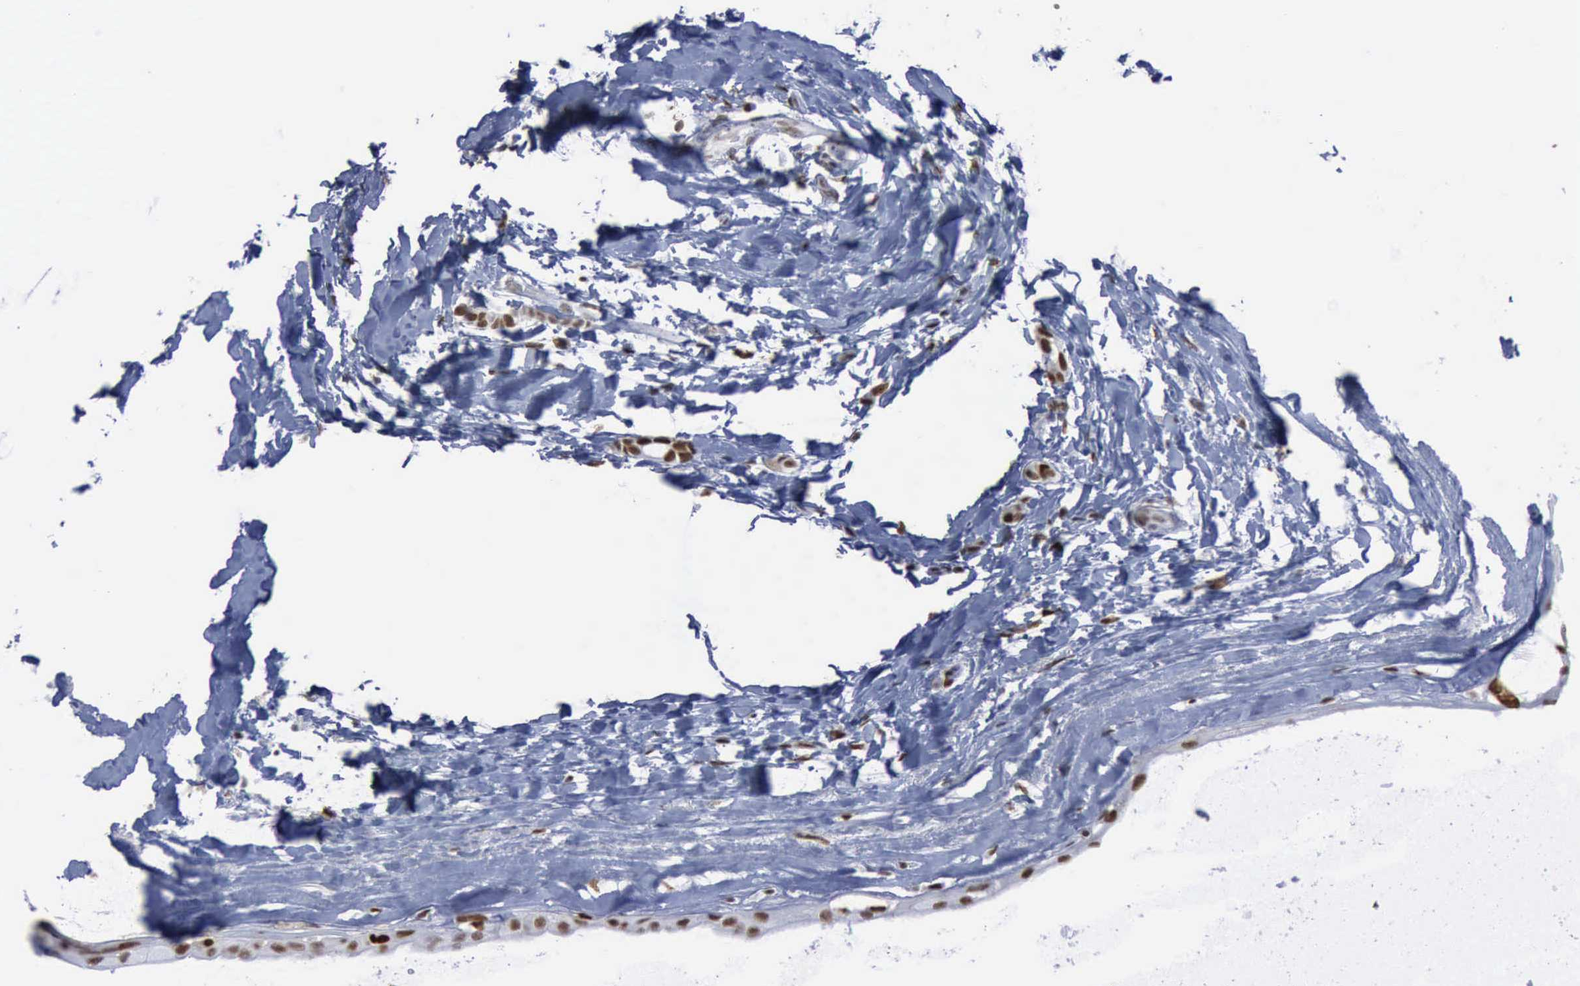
{"staining": {"intensity": "strong", "quantity": ">75%", "location": "nuclear"}, "tissue": "breast cancer", "cell_type": "Tumor cells", "image_type": "cancer", "snomed": [{"axis": "morphology", "description": "Duct carcinoma"}, {"axis": "topography", "description": "Breast"}], "caption": "Immunohistochemical staining of breast invasive ductal carcinoma demonstrates strong nuclear protein expression in approximately >75% of tumor cells.", "gene": "PCNA", "patient": {"sex": "female", "age": 54}}